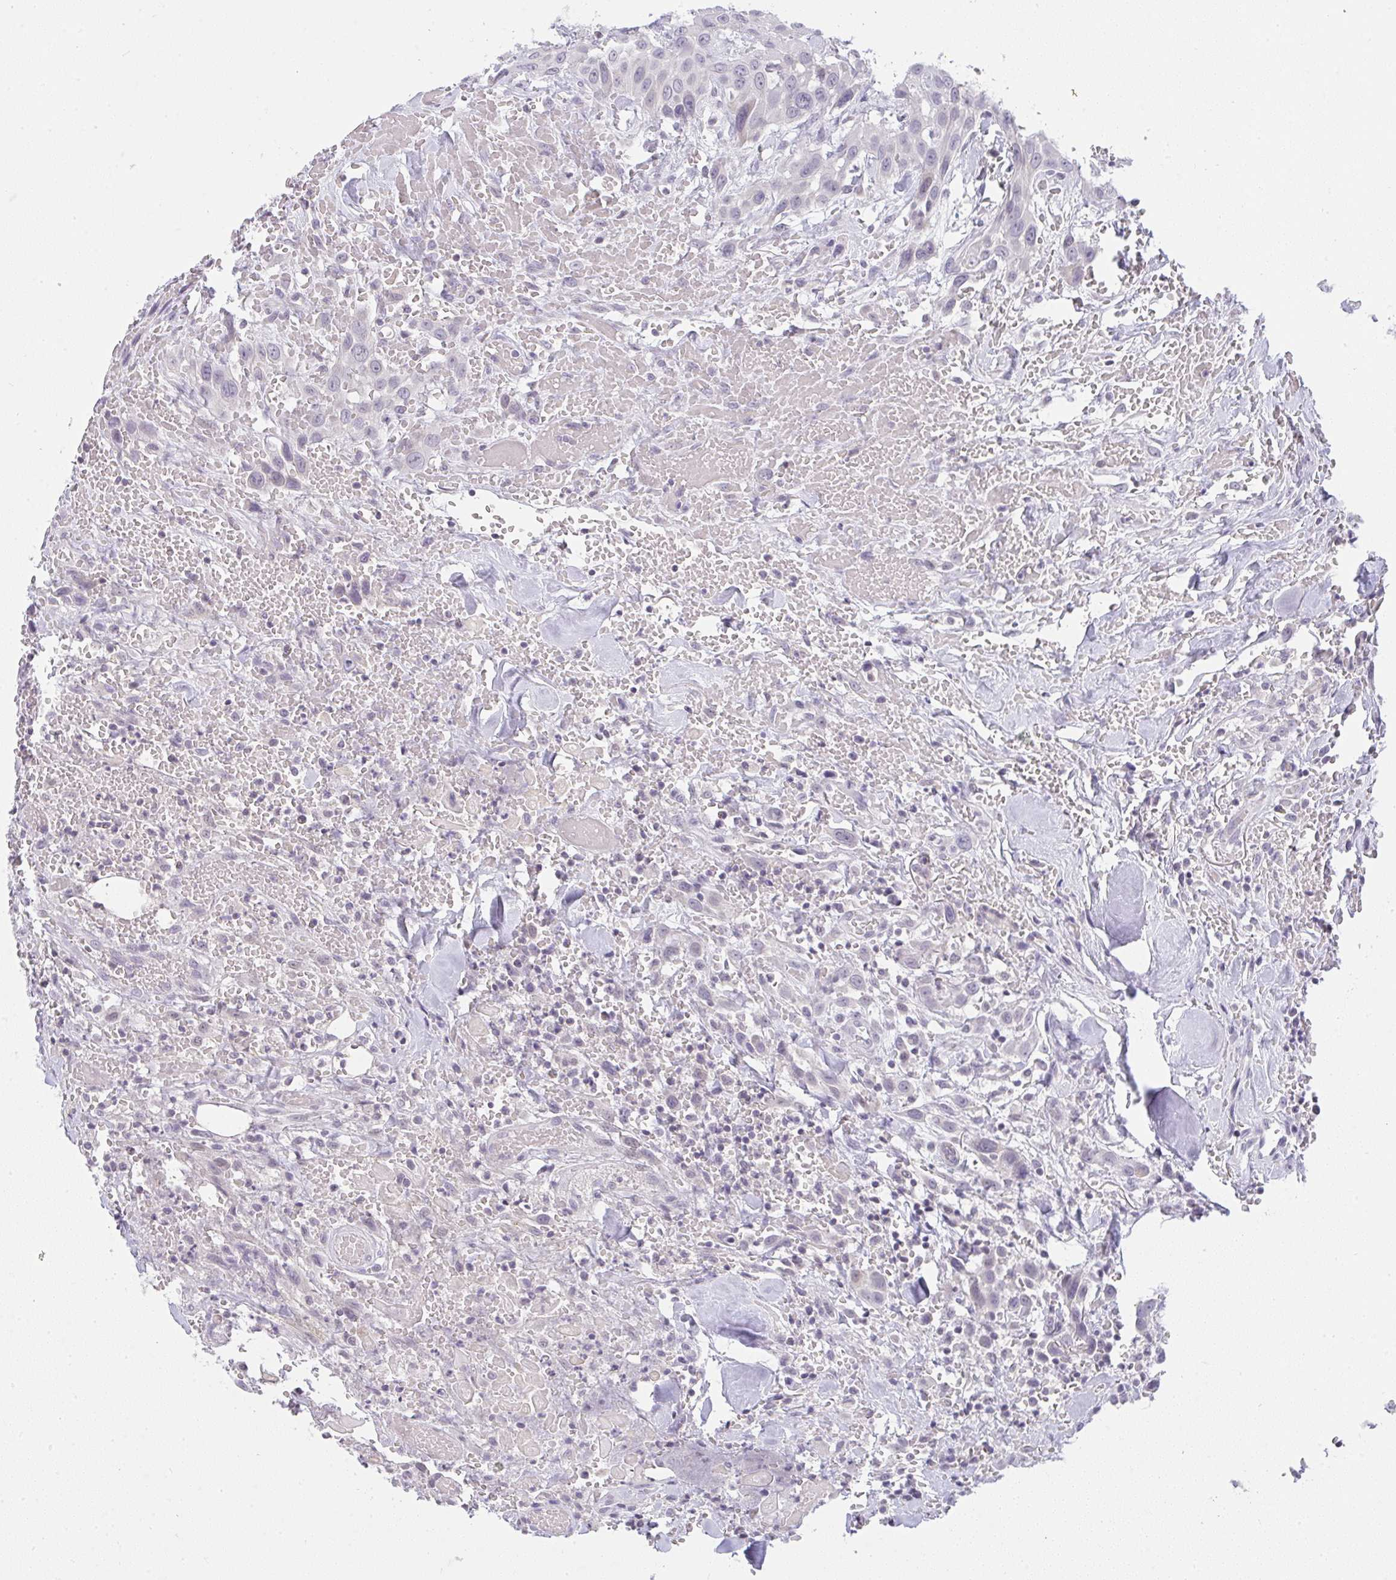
{"staining": {"intensity": "negative", "quantity": "none", "location": "none"}, "tissue": "head and neck cancer", "cell_type": "Tumor cells", "image_type": "cancer", "snomed": [{"axis": "morphology", "description": "Squamous cell carcinoma, NOS"}, {"axis": "topography", "description": "Head-Neck"}], "caption": "This histopathology image is of head and neck squamous cell carcinoma stained with immunohistochemistry (IHC) to label a protein in brown with the nuclei are counter-stained blue. There is no positivity in tumor cells.", "gene": "CACNA1S", "patient": {"sex": "male", "age": 81}}